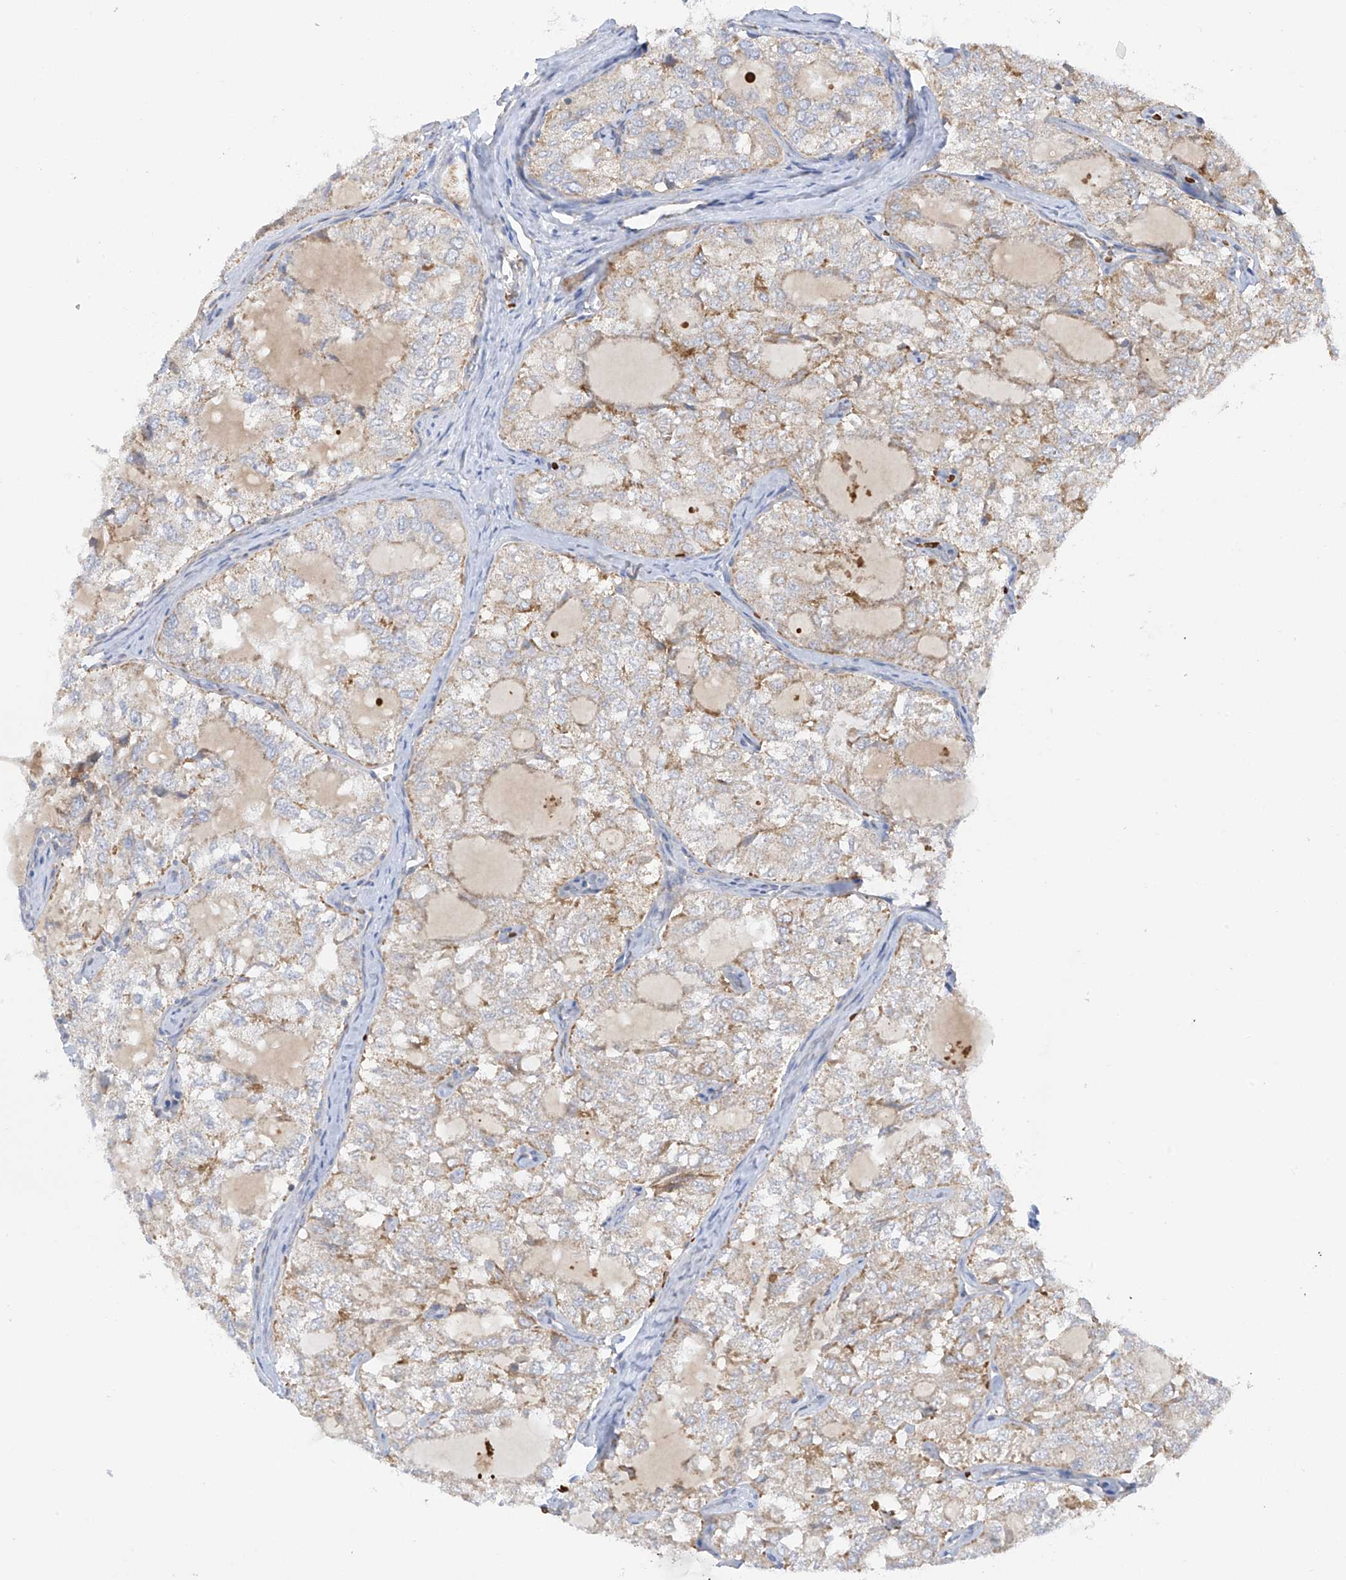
{"staining": {"intensity": "weak", "quantity": "<25%", "location": "cytoplasmic/membranous"}, "tissue": "thyroid cancer", "cell_type": "Tumor cells", "image_type": "cancer", "snomed": [{"axis": "morphology", "description": "Follicular adenoma carcinoma, NOS"}, {"axis": "topography", "description": "Thyroid gland"}], "caption": "Thyroid follicular adenoma carcinoma stained for a protein using immunohistochemistry (IHC) demonstrates no positivity tumor cells.", "gene": "METTL18", "patient": {"sex": "male", "age": 75}}